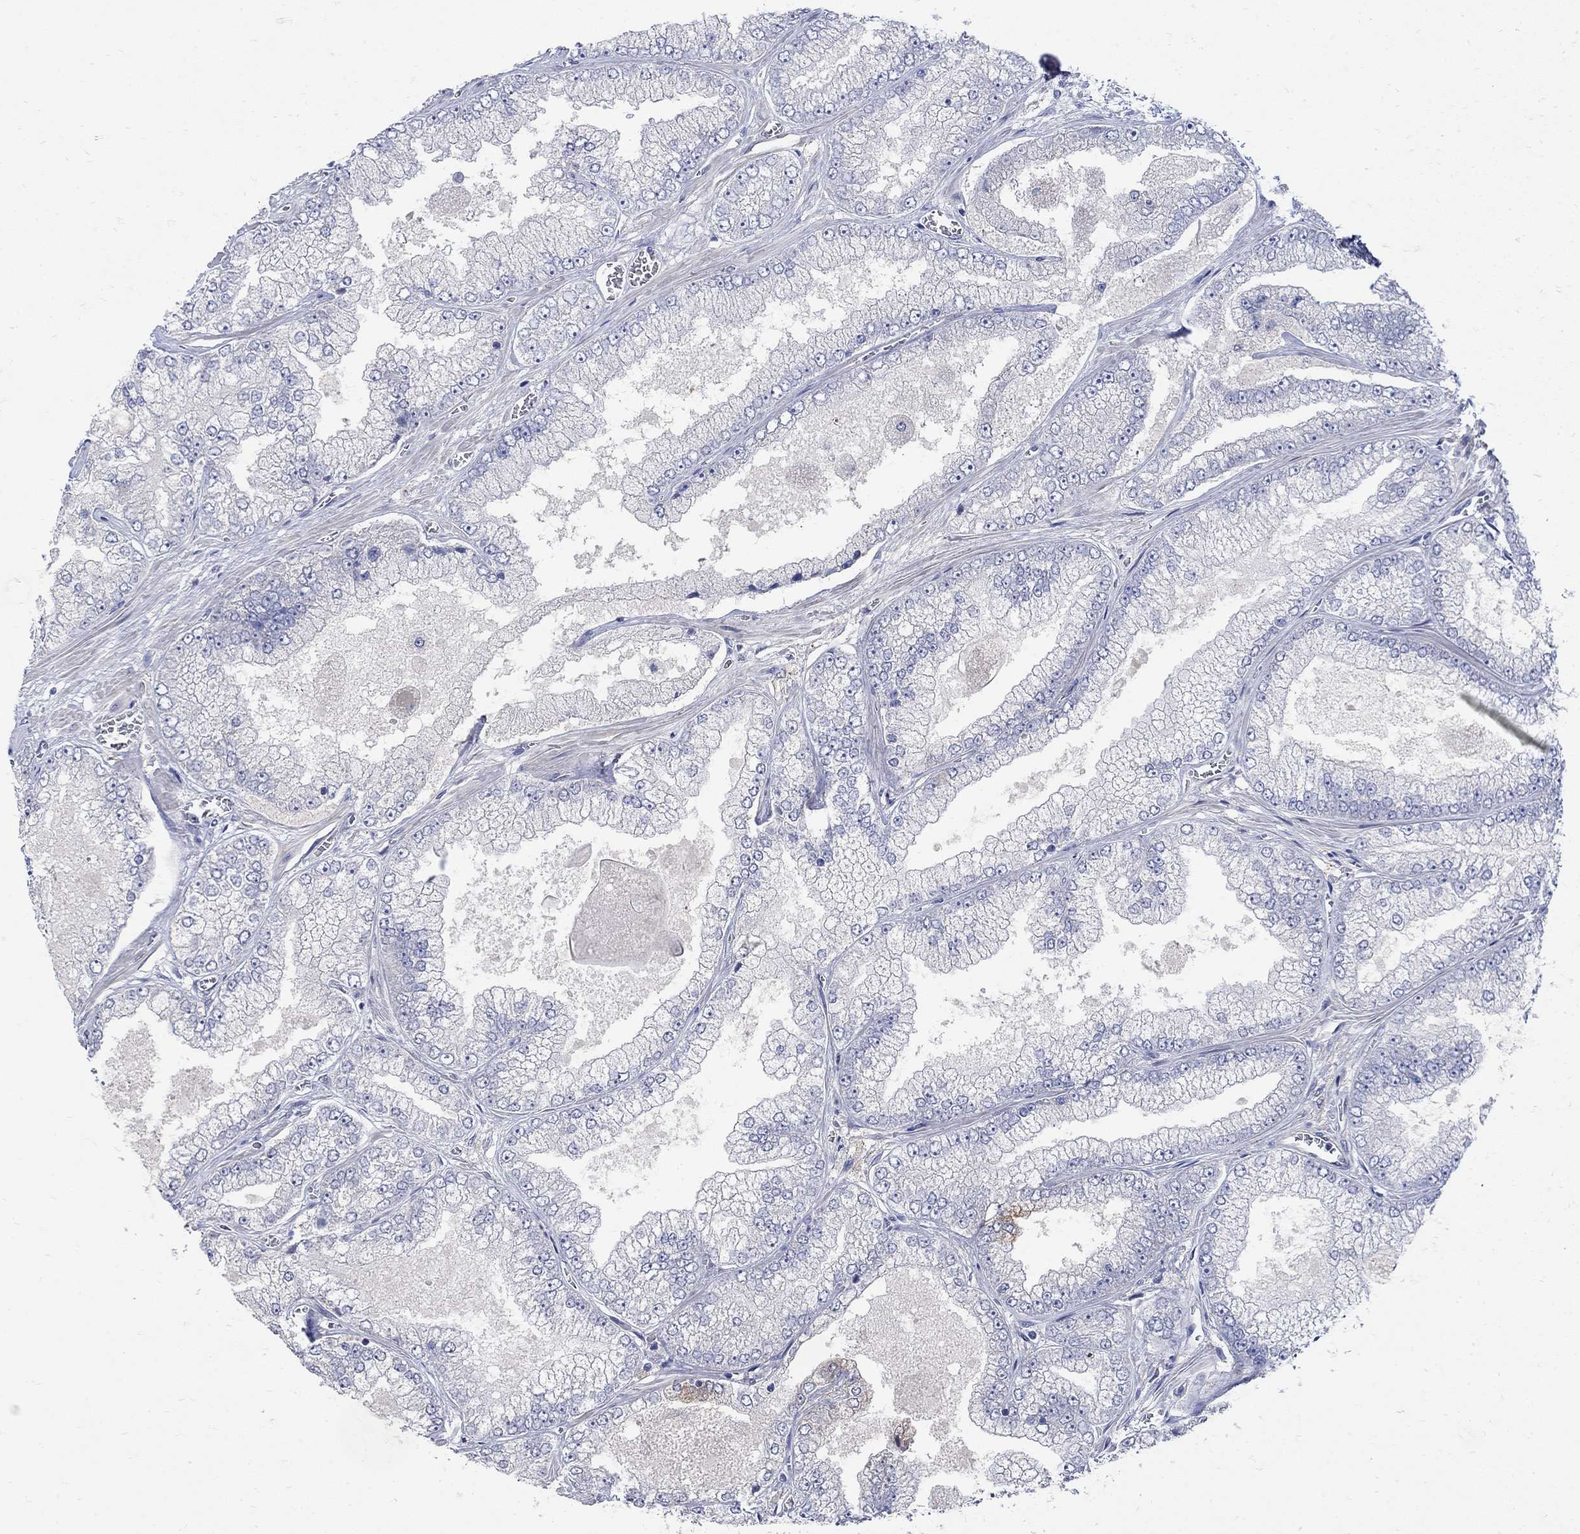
{"staining": {"intensity": "negative", "quantity": "none", "location": "none"}, "tissue": "prostate cancer", "cell_type": "Tumor cells", "image_type": "cancer", "snomed": [{"axis": "morphology", "description": "Adenocarcinoma, Low grade"}, {"axis": "topography", "description": "Prostate"}], "caption": "The immunohistochemistry (IHC) photomicrograph has no significant staining in tumor cells of adenocarcinoma (low-grade) (prostate) tissue. (Immunohistochemistry (ihc), brightfield microscopy, high magnification).", "gene": "TGM2", "patient": {"sex": "male", "age": 57}}